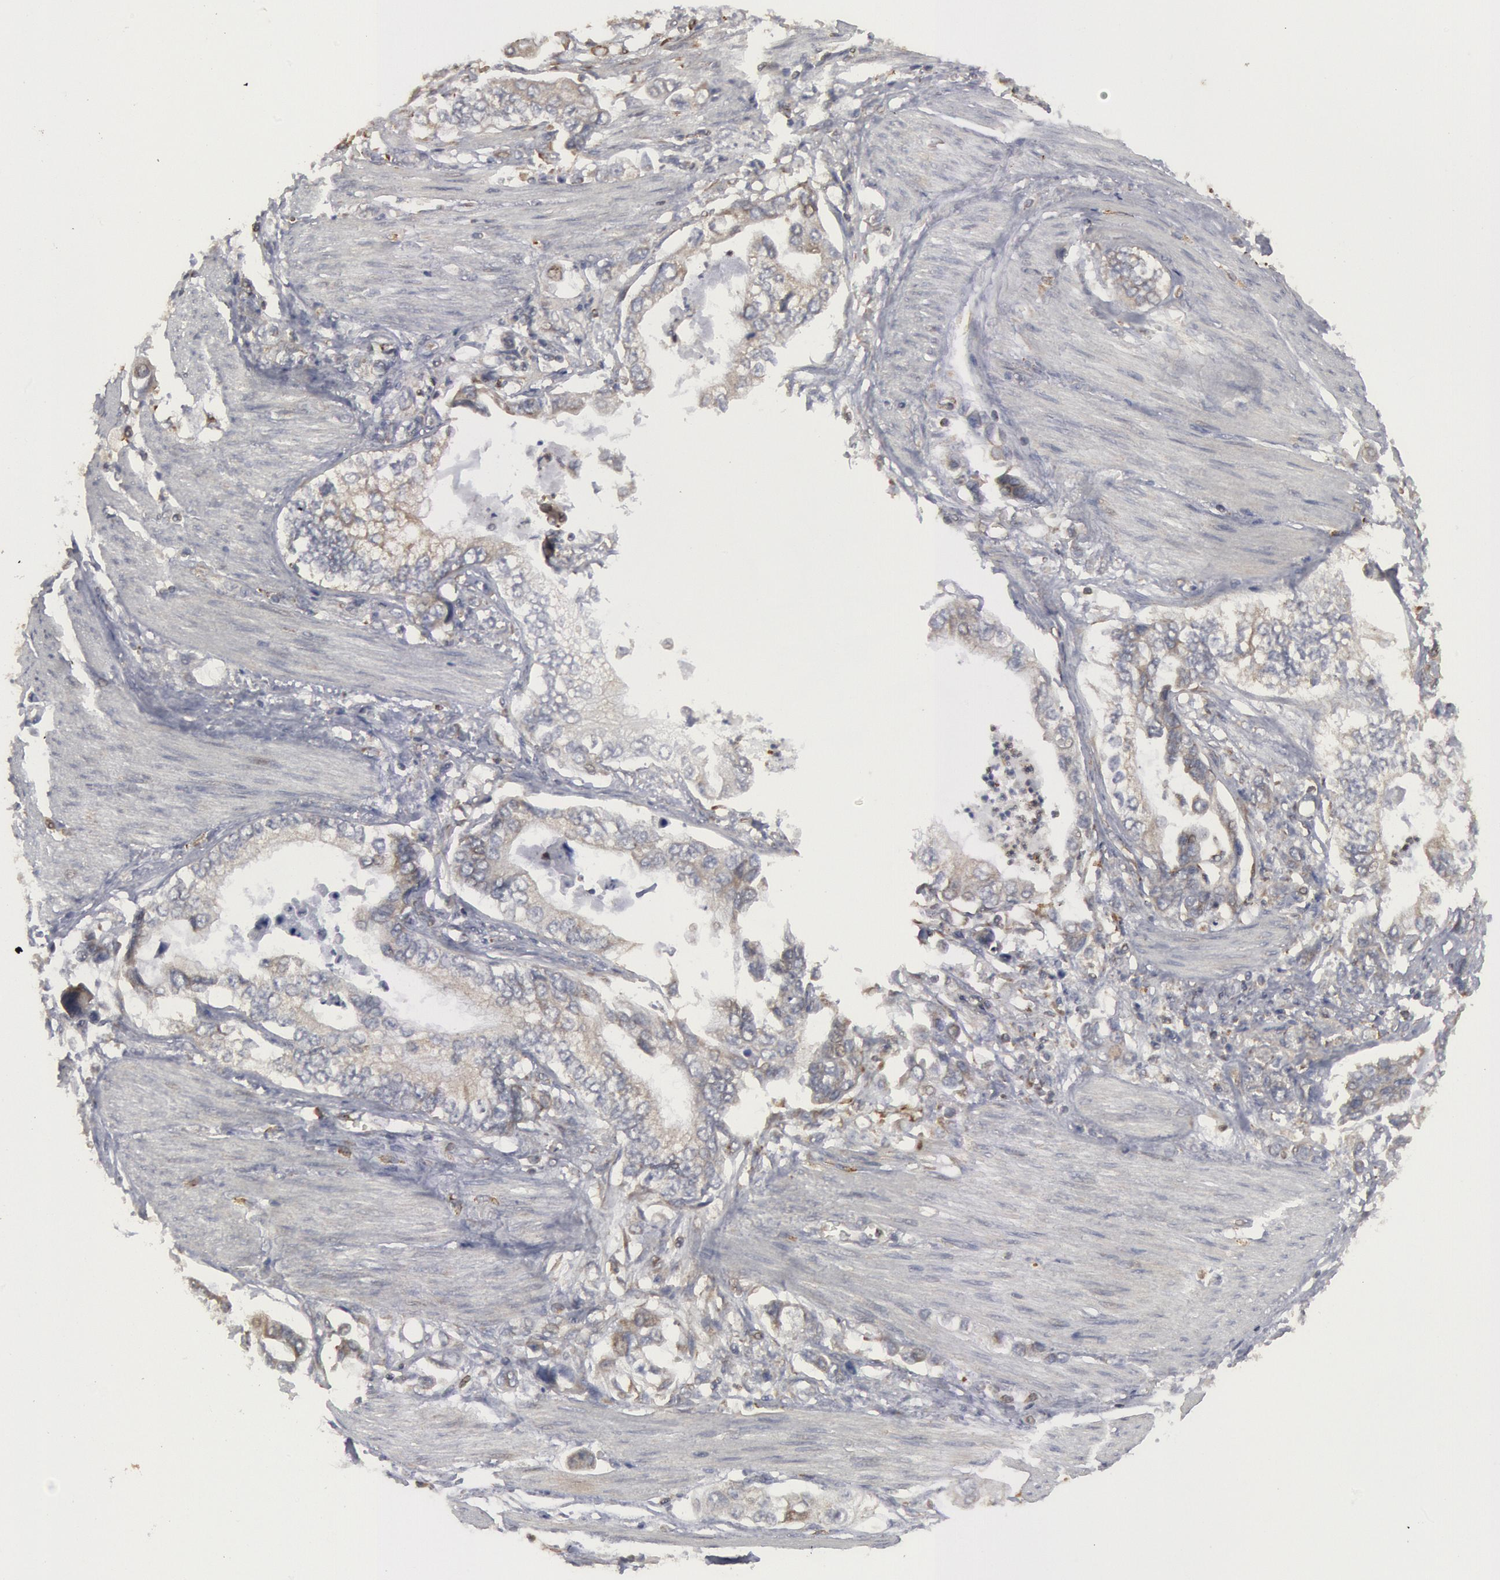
{"staining": {"intensity": "negative", "quantity": "none", "location": "none"}, "tissue": "stomach cancer", "cell_type": "Tumor cells", "image_type": "cancer", "snomed": [{"axis": "morphology", "description": "Adenocarcinoma, NOS"}, {"axis": "topography", "description": "Pancreas"}, {"axis": "topography", "description": "Stomach, upper"}], "caption": "Tumor cells show no significant protein expression in stomach cancer (adenocarcinoma).", "gene": "OSBPL8", "patient": {"sex": "male", "age": 77}}